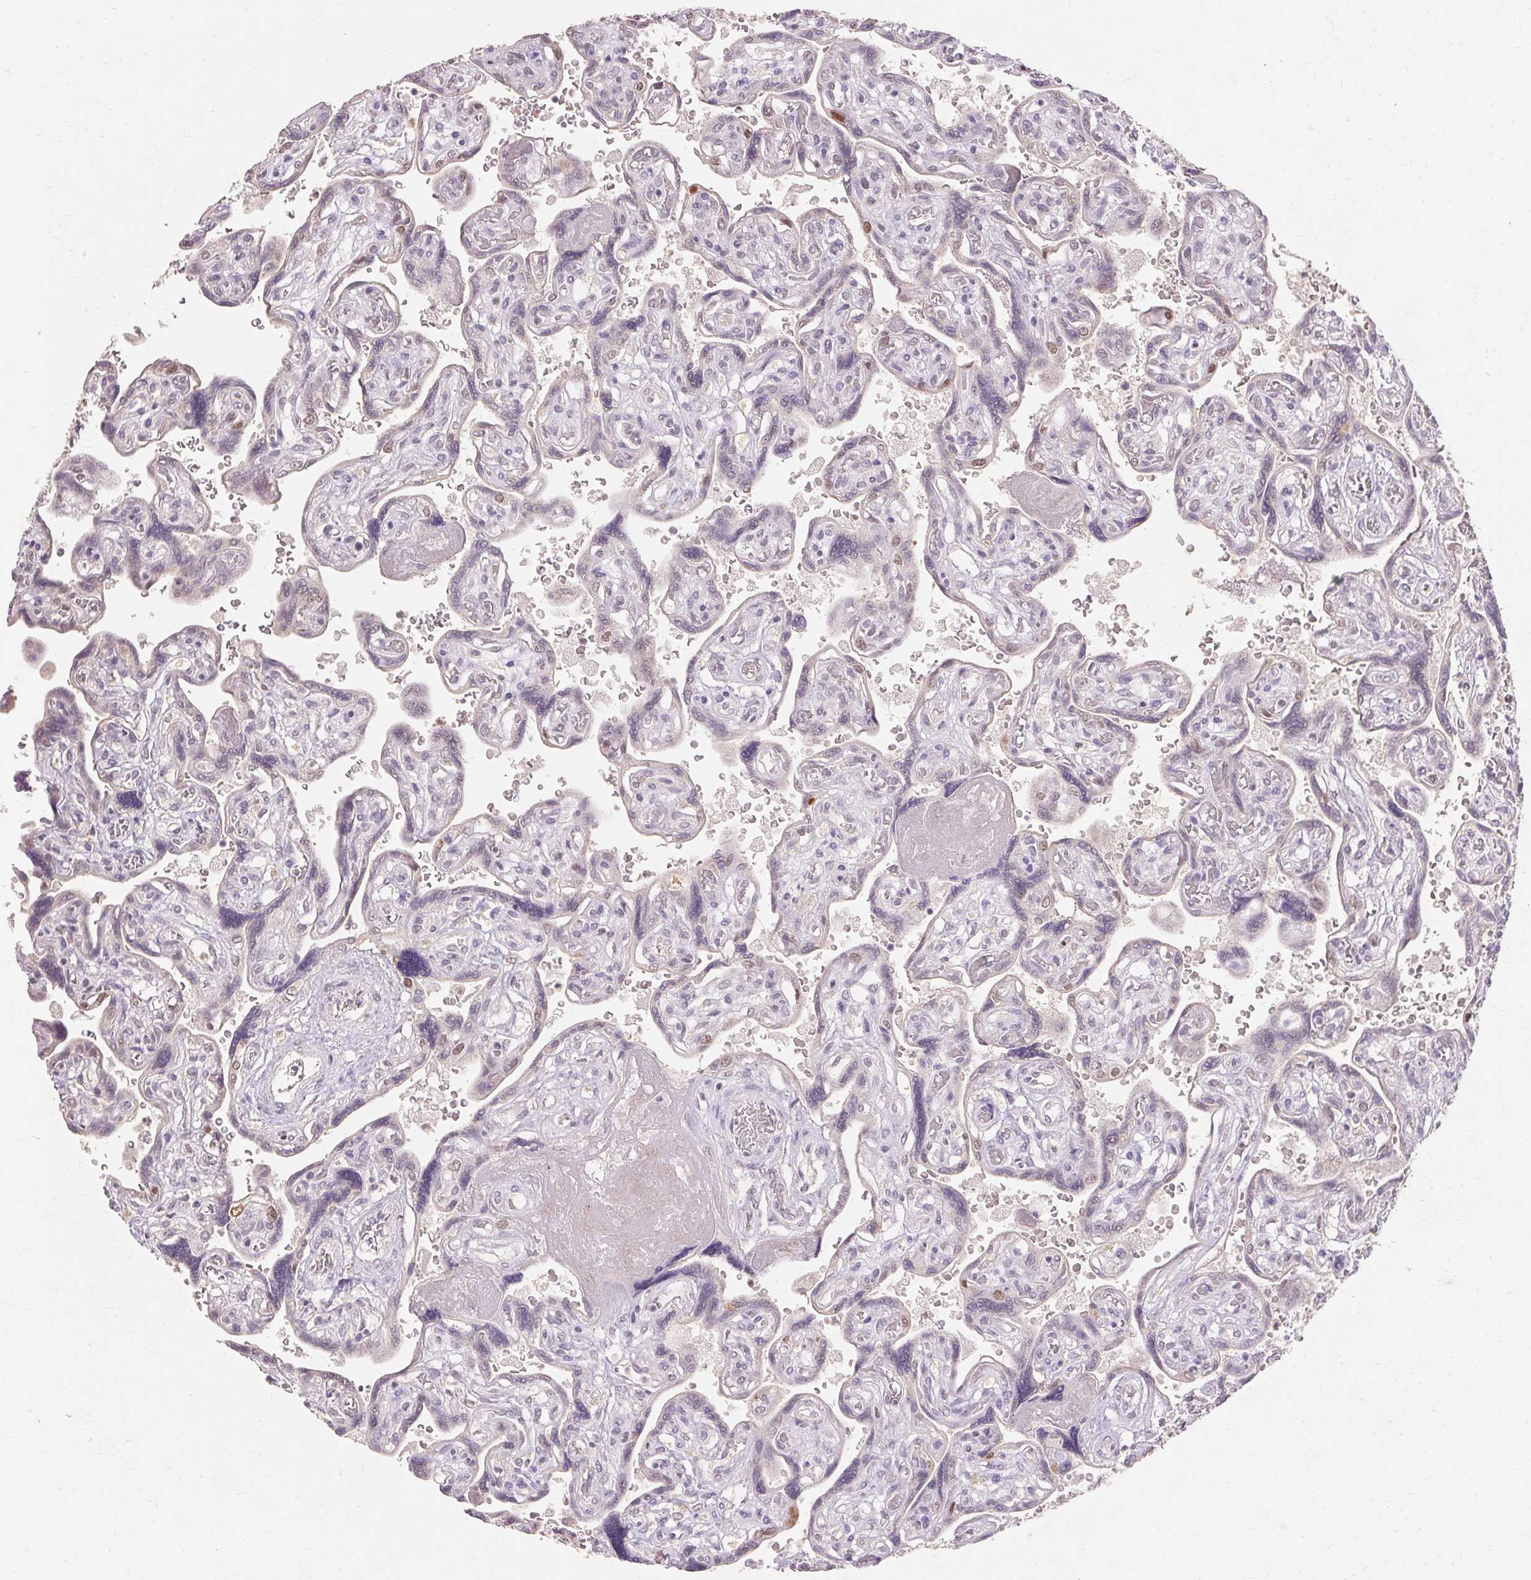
{"staining": {"intensity": "negative", "quantity": "none", "location": "none"}, "tissue": "placenta", "cell_type": "Decidual cells", "image_type": "normal", "snomed": [{"axis": "morphology", "description": "Normal tissue, NOS"}, {"axis": "topography", "description": "Placenta"}], "caption": "The micrograph reveals no significant staining in decidual cells of placenta. (DAB immunohistochemistry (IHC), high magnification).", "gene": "SKP2", "patient": {"sex": "female", "age": 32}}